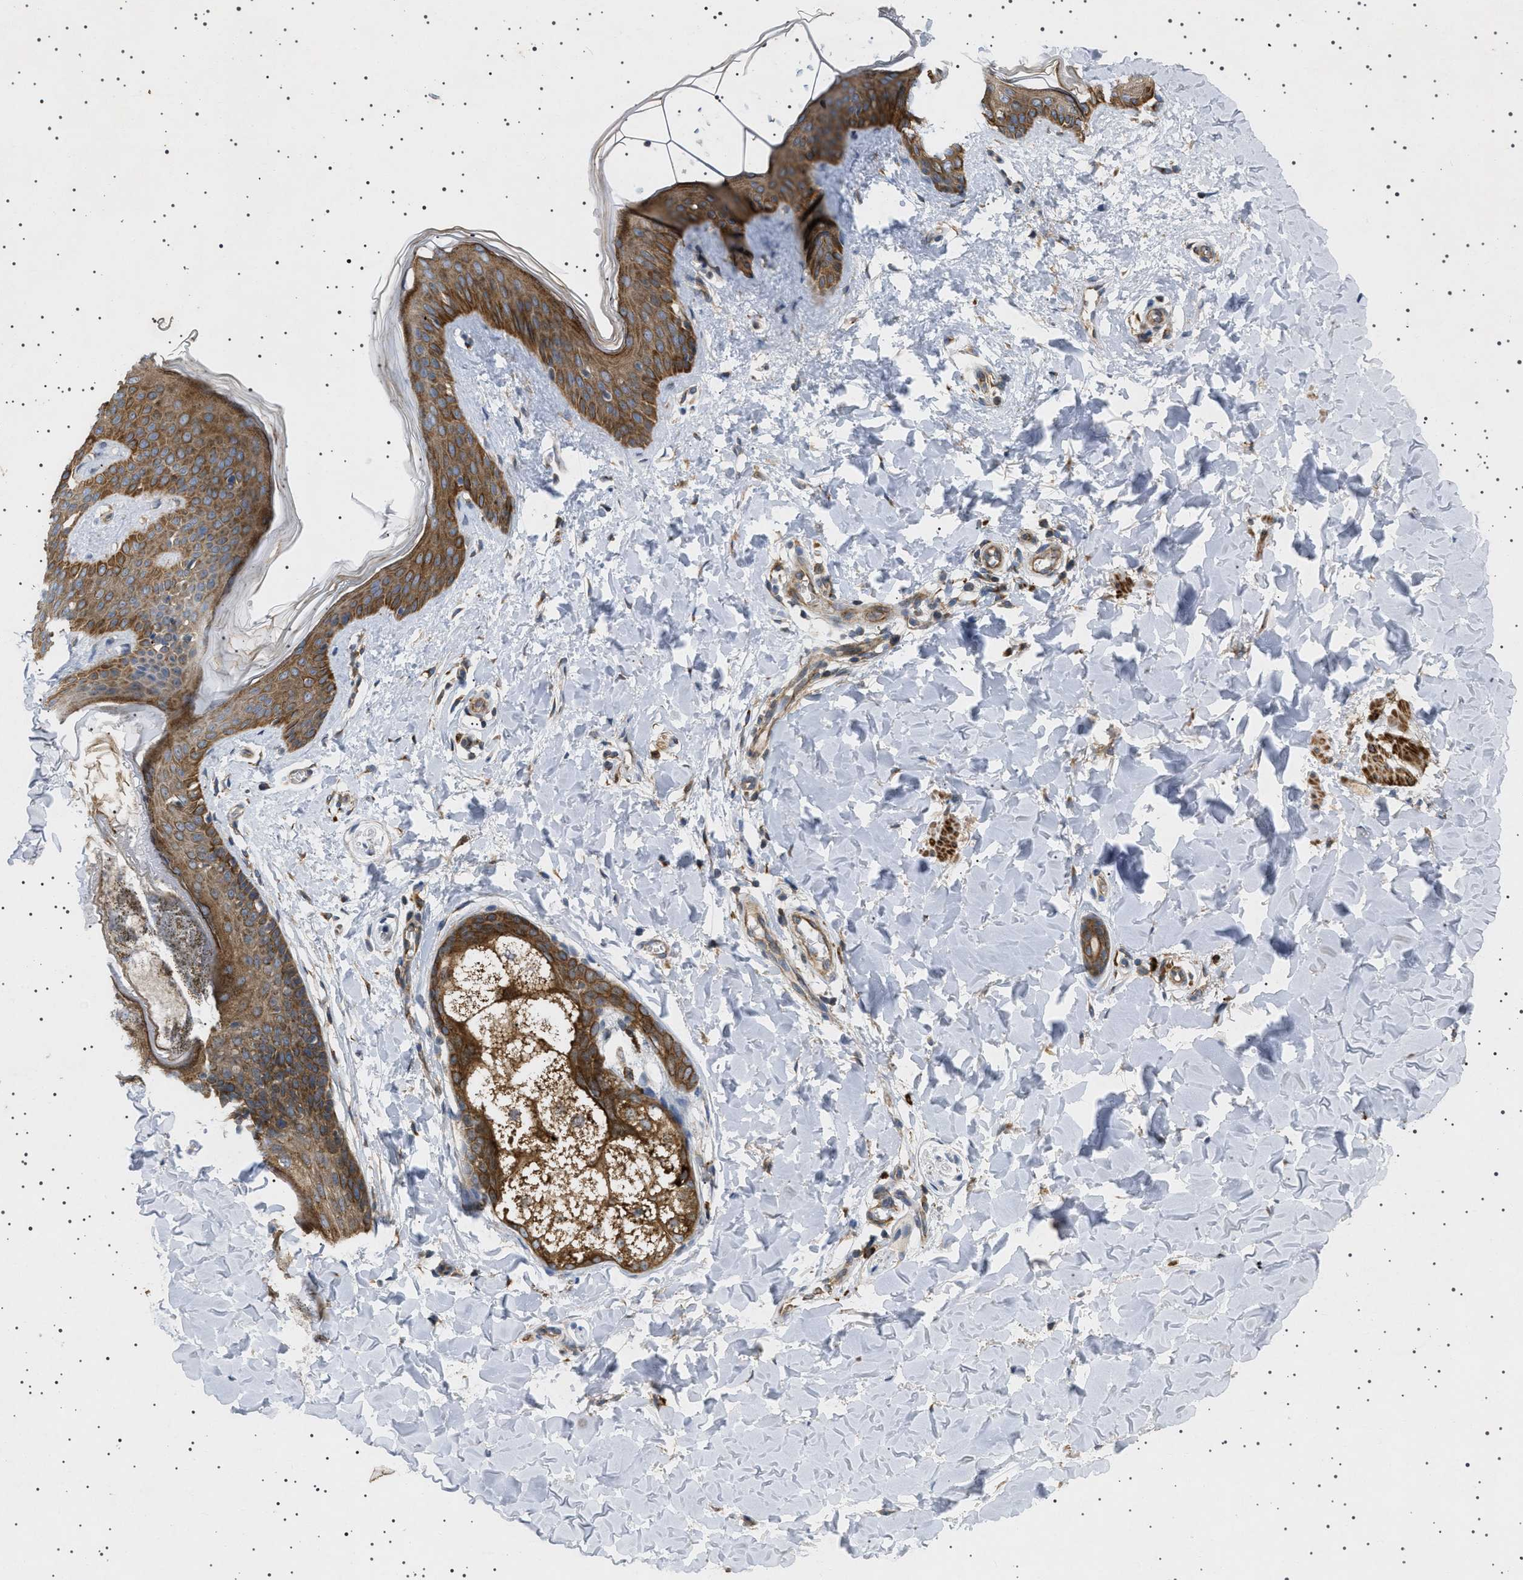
{"staining": {"intensity": "moderate", "quantity": ">75%", "location": "cytoplasmic/membranous"}, "tissue": "skin", "cell_type": "Fibroblasts", "image_type": "normal", "snomed": [{"axis": "morphology", "description": "Normal tissue, NOS"}, {"axis": "topography", "description": "Skin"}], "caption": "This image reveals immunohistochemistry (IHC) staining of normal human skin, with medium moderate cytoplasmic/membranous positivity in about >75% of fibroblasts.", "gene": "CCDC186", "patient": {"sex": "female", "age": 17}}